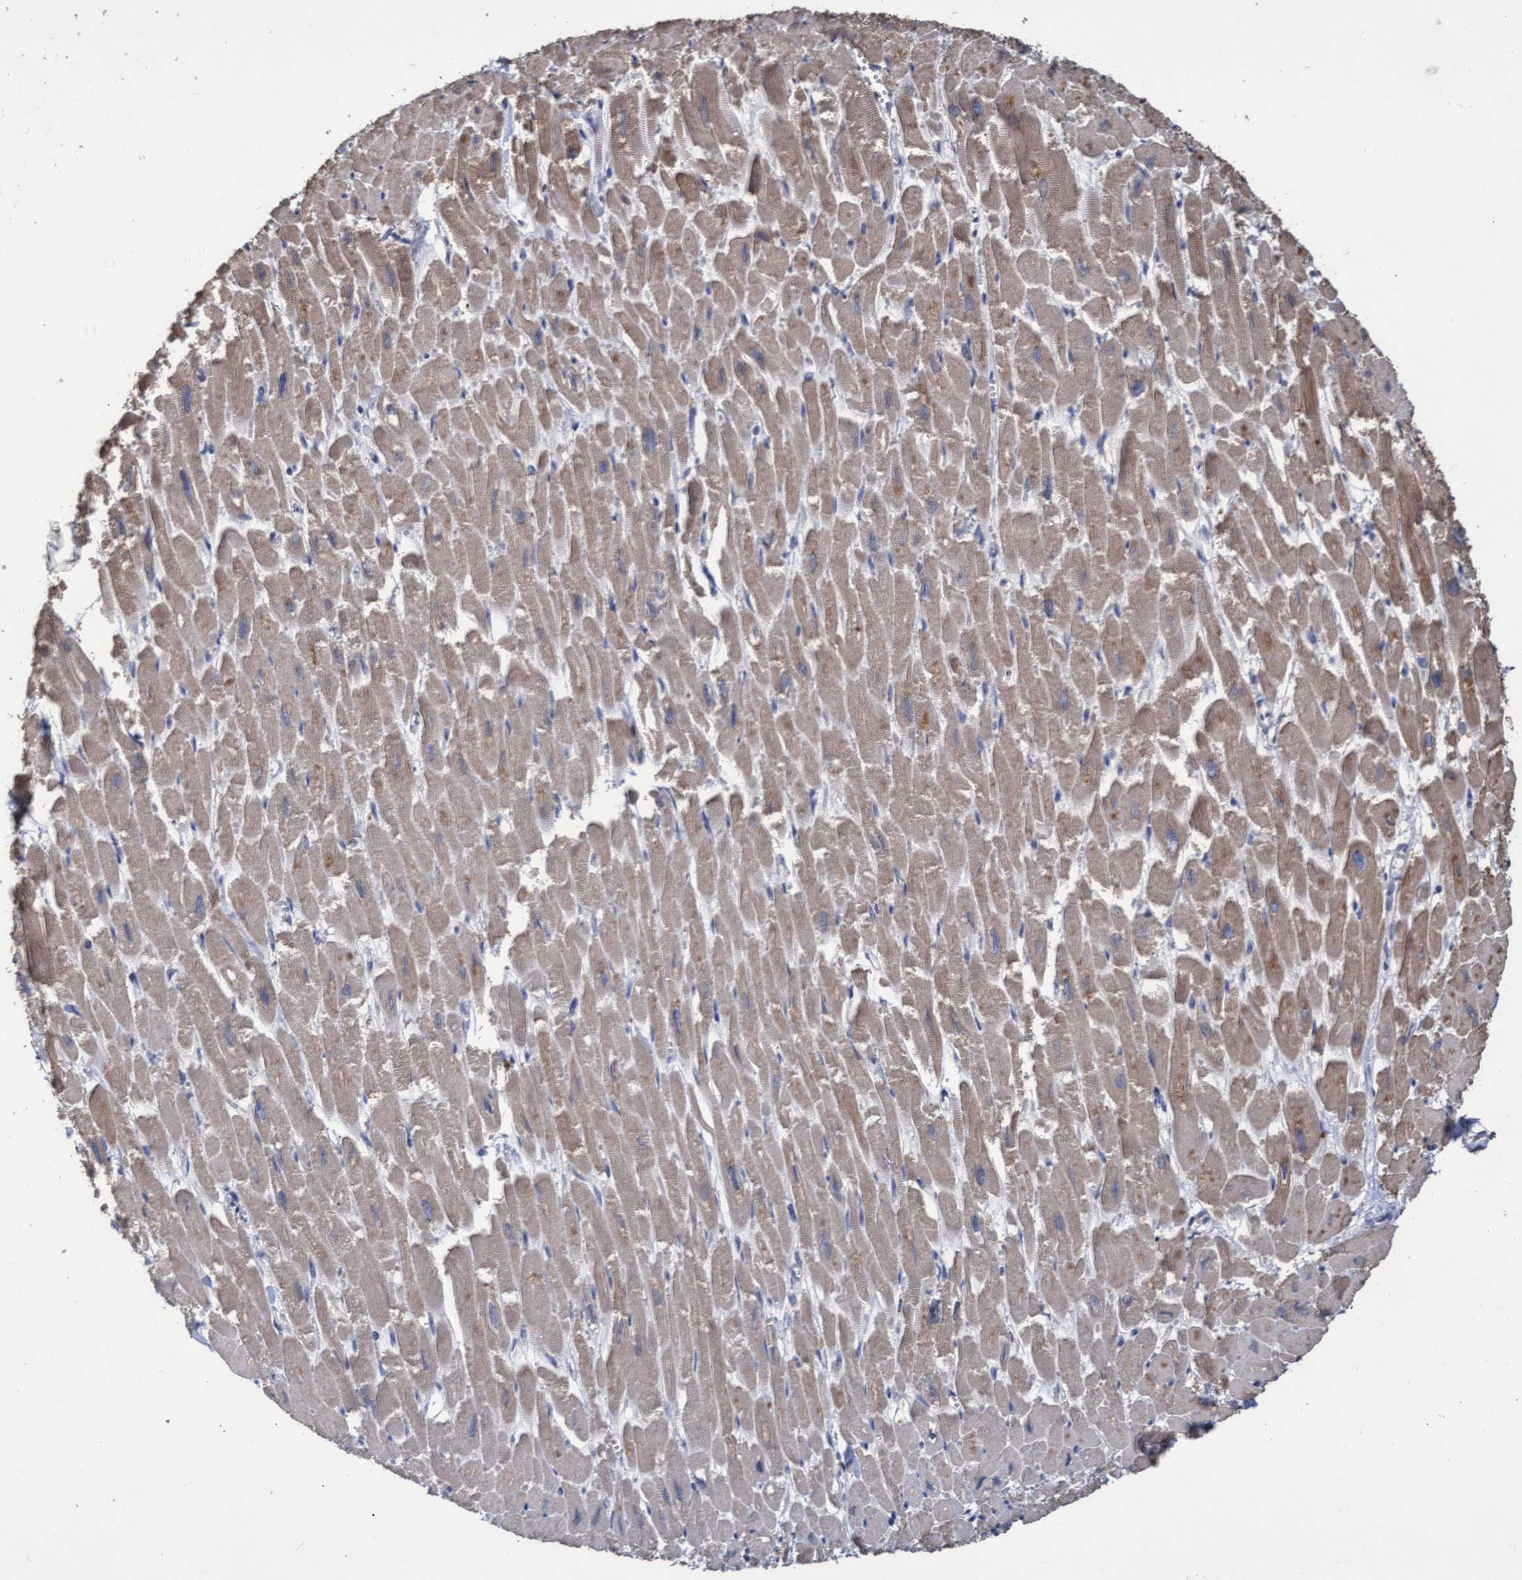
{"staining": {"intensity": "weak", "quantity": "25%-75%", "location": "cytoplasmic/membranous"}, "tissue": "heart muscle", "cell_type": "Cardiomyocytes", "image_type": "normal", "snomed": [{"axis": "morphology", "description": "Normal tissue, NOS"}, {"axis": "topography", "description": "Heart"}], "caption": "Immunohistochemistry (IHC) staining of benign heart muscle, which shows low levels of weak cytoplasmic/membranous positivity in approximately 25%-75% of cardiomyocytes indicating weak cytoplasmic/membranous protein expression. The staining was performed using DAB (brown) for protein detection and nuclei were counterstained in hematoxylin (blue).", "gene": "GPR39", "patient": {"sex": "male", "age": 54}}